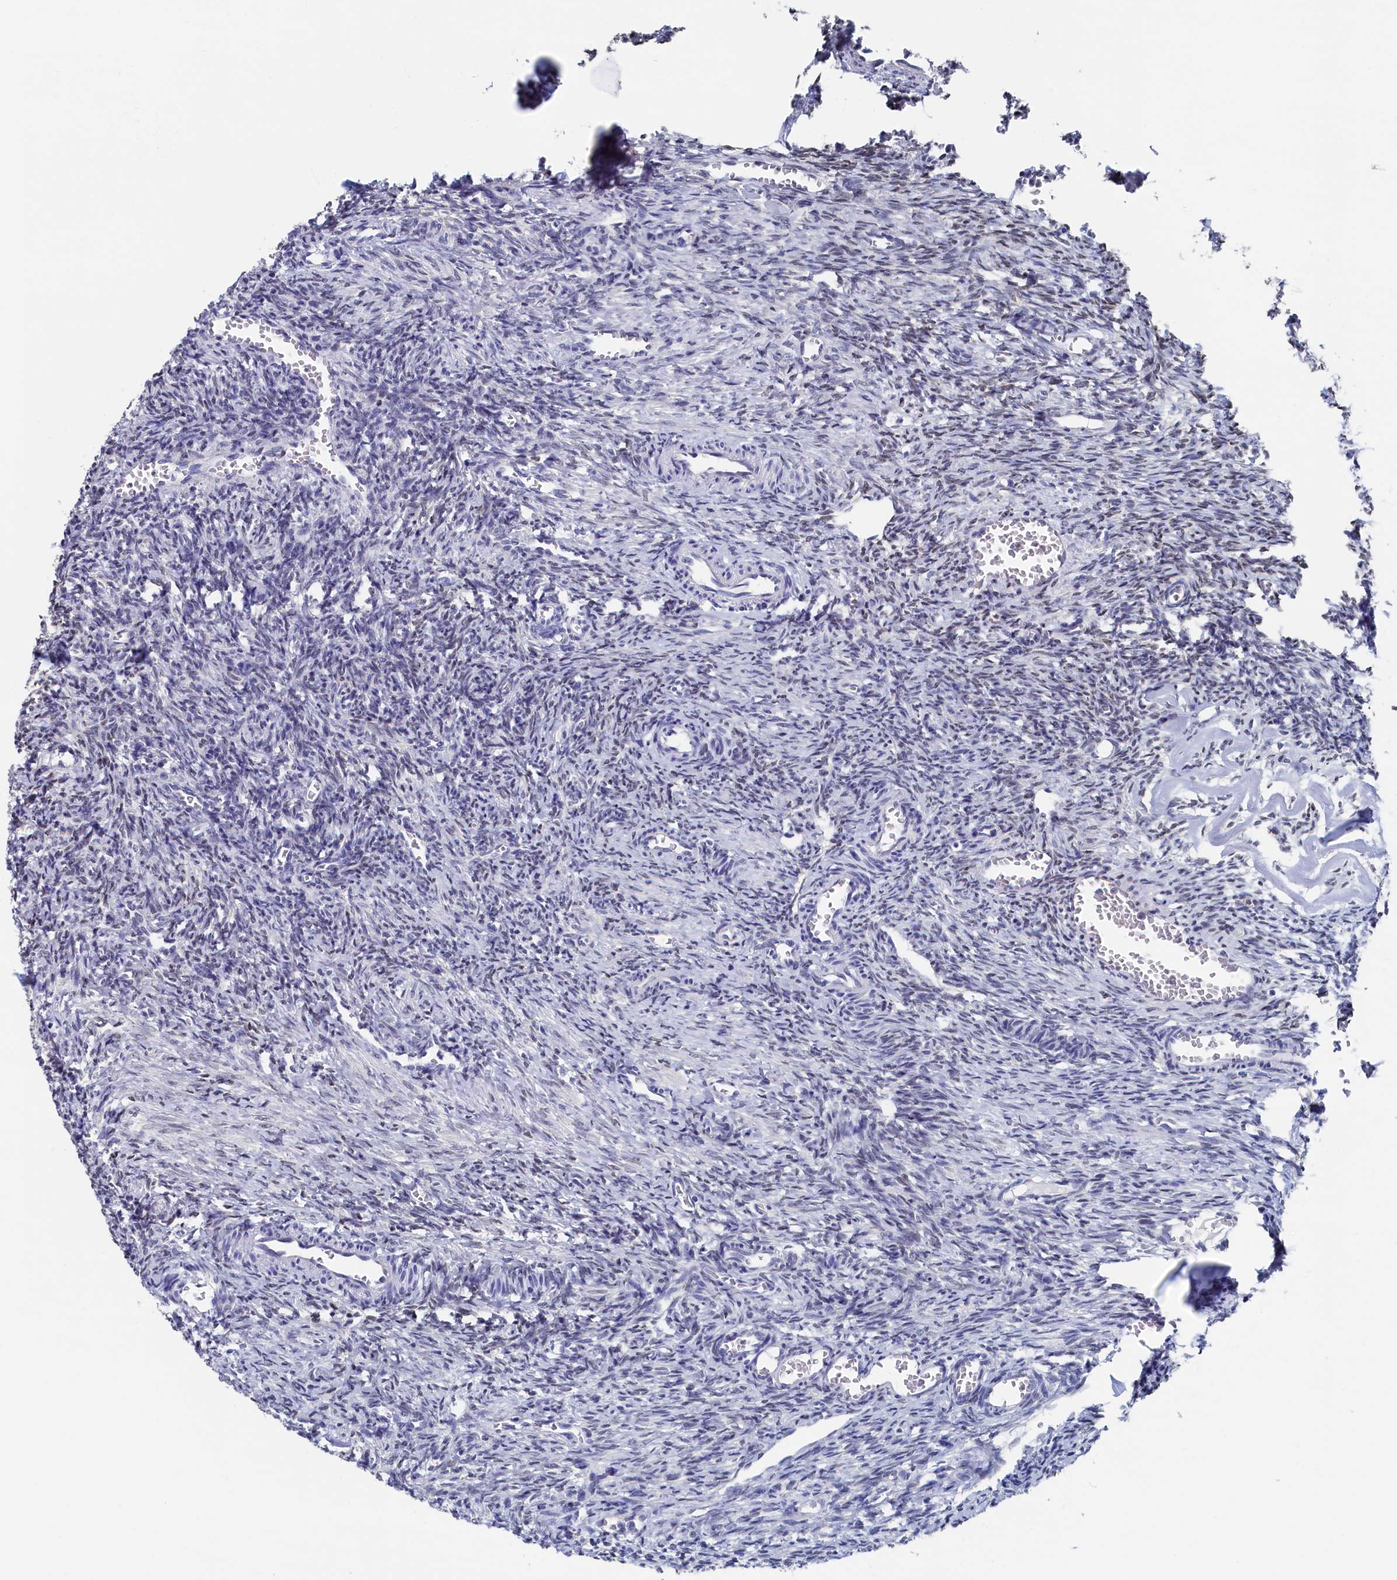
{"staining": {"intensity": "negative", "quantity": "none", "location": "none"}, "tissue": "ovary", "cell_type": "Follicle cells", "image_type": "normal", "snomed": [{"axis": "morphology", "description": "Normal tissue, NOS"}, {"axis": "topography", "description": "Ovary"}], "caption": "Immunohistochemical staining of normal human ovary shows no significant expression in follicle cells.", "gene": "C11orf54", "patient": {"sex": "female", "age": 27}}